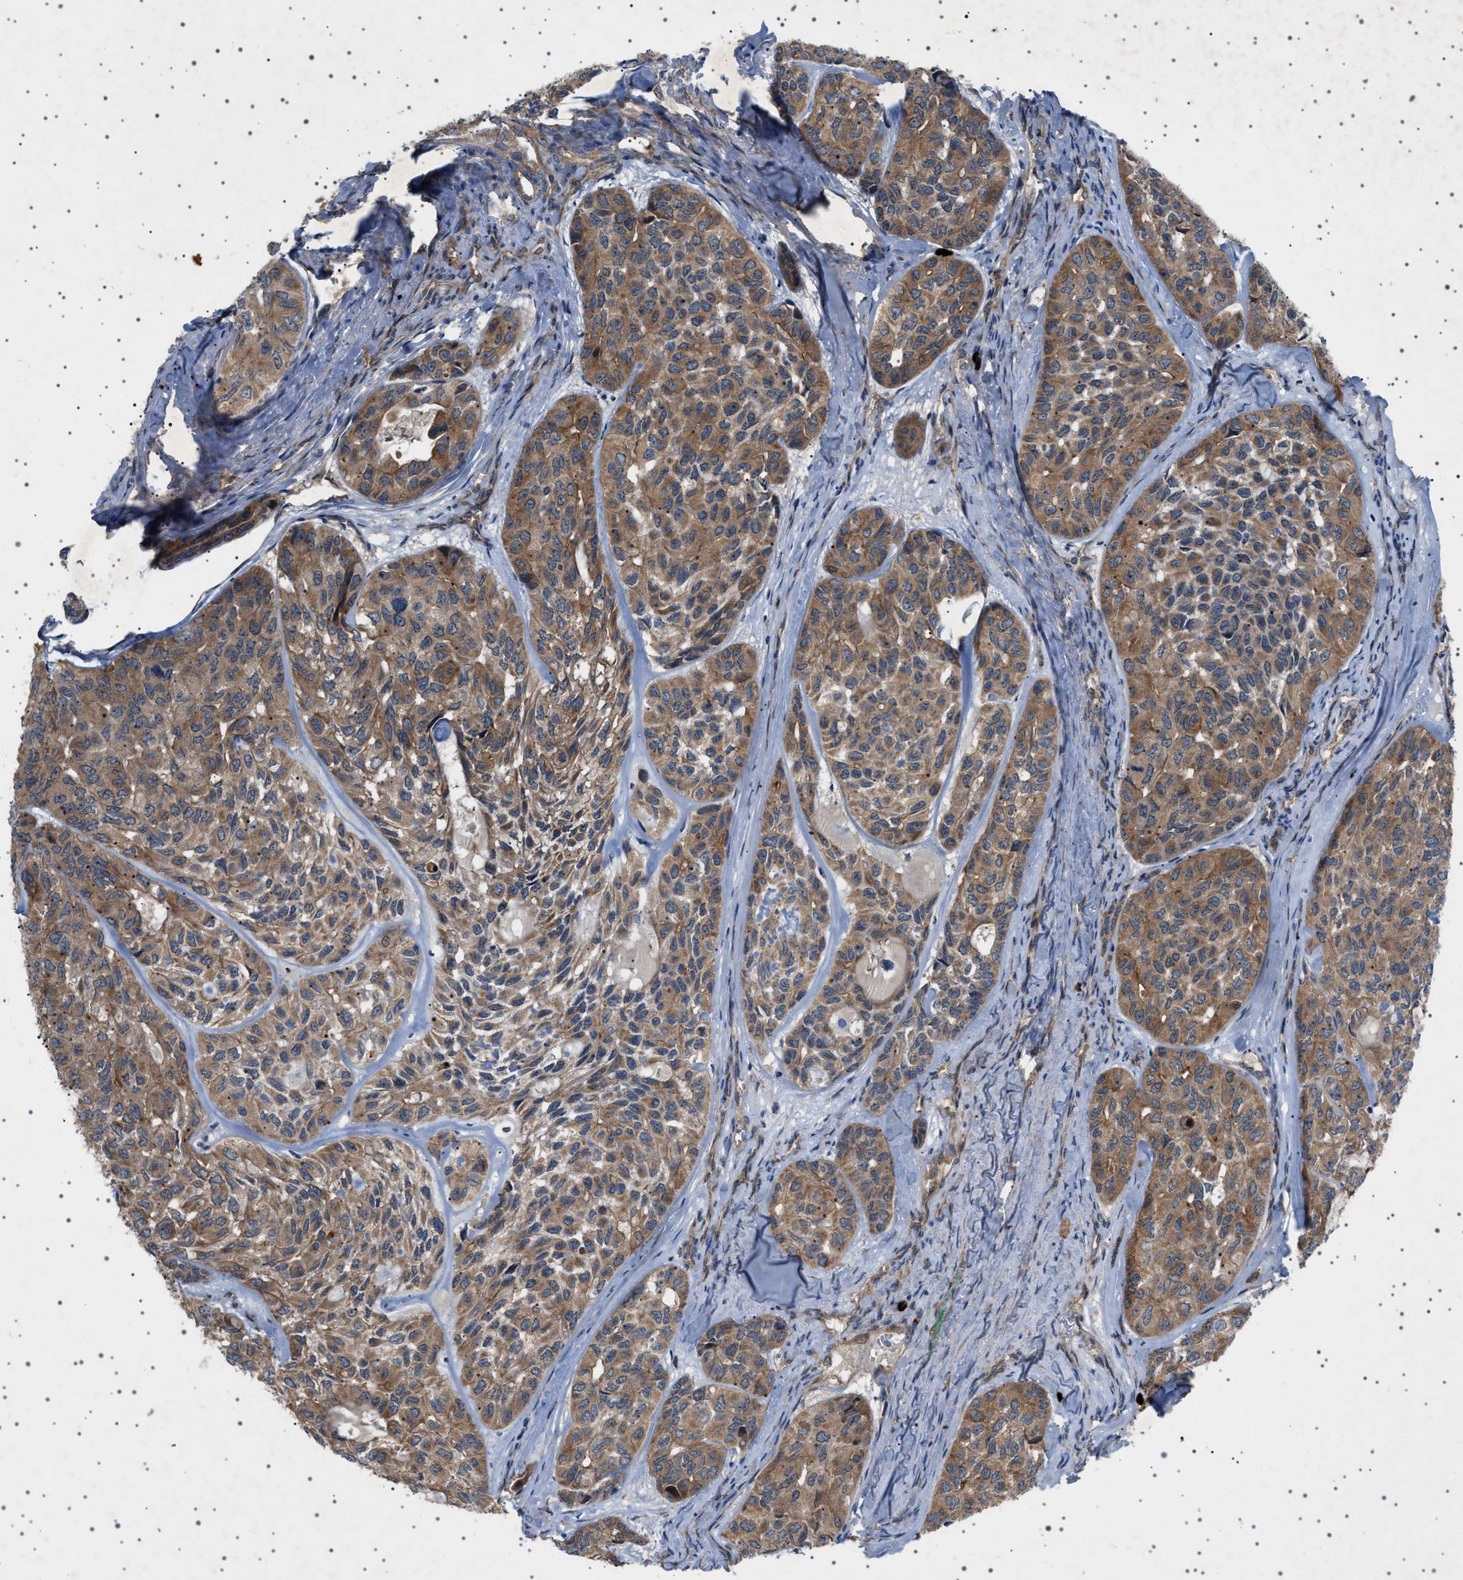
{"staining": {"intensity": "strong", "quantity": ">75%", "location": "cytoplasmic/membranous"}, "tissue": "head and neck cancer", "cell_type": "Tumor cells", "image_type": "cancer", "snomed": [{"axis": "morphology", "description": "Adenocarcinoma, NOS"}, {"axis": "topography", "description": "Salivary gland, NOS"}, {"axis": "topography", "description": "Head-Neck"}], "caption": "Immunohistochemical staining of human head and neck cancer (adenocarcinoma) displays high levels of strong cytoplasmic/membranous protein staining in approximately >75% of tumor cells.", "gene": "CCDC186", "patient": {"sex": "female", "age": 76}}